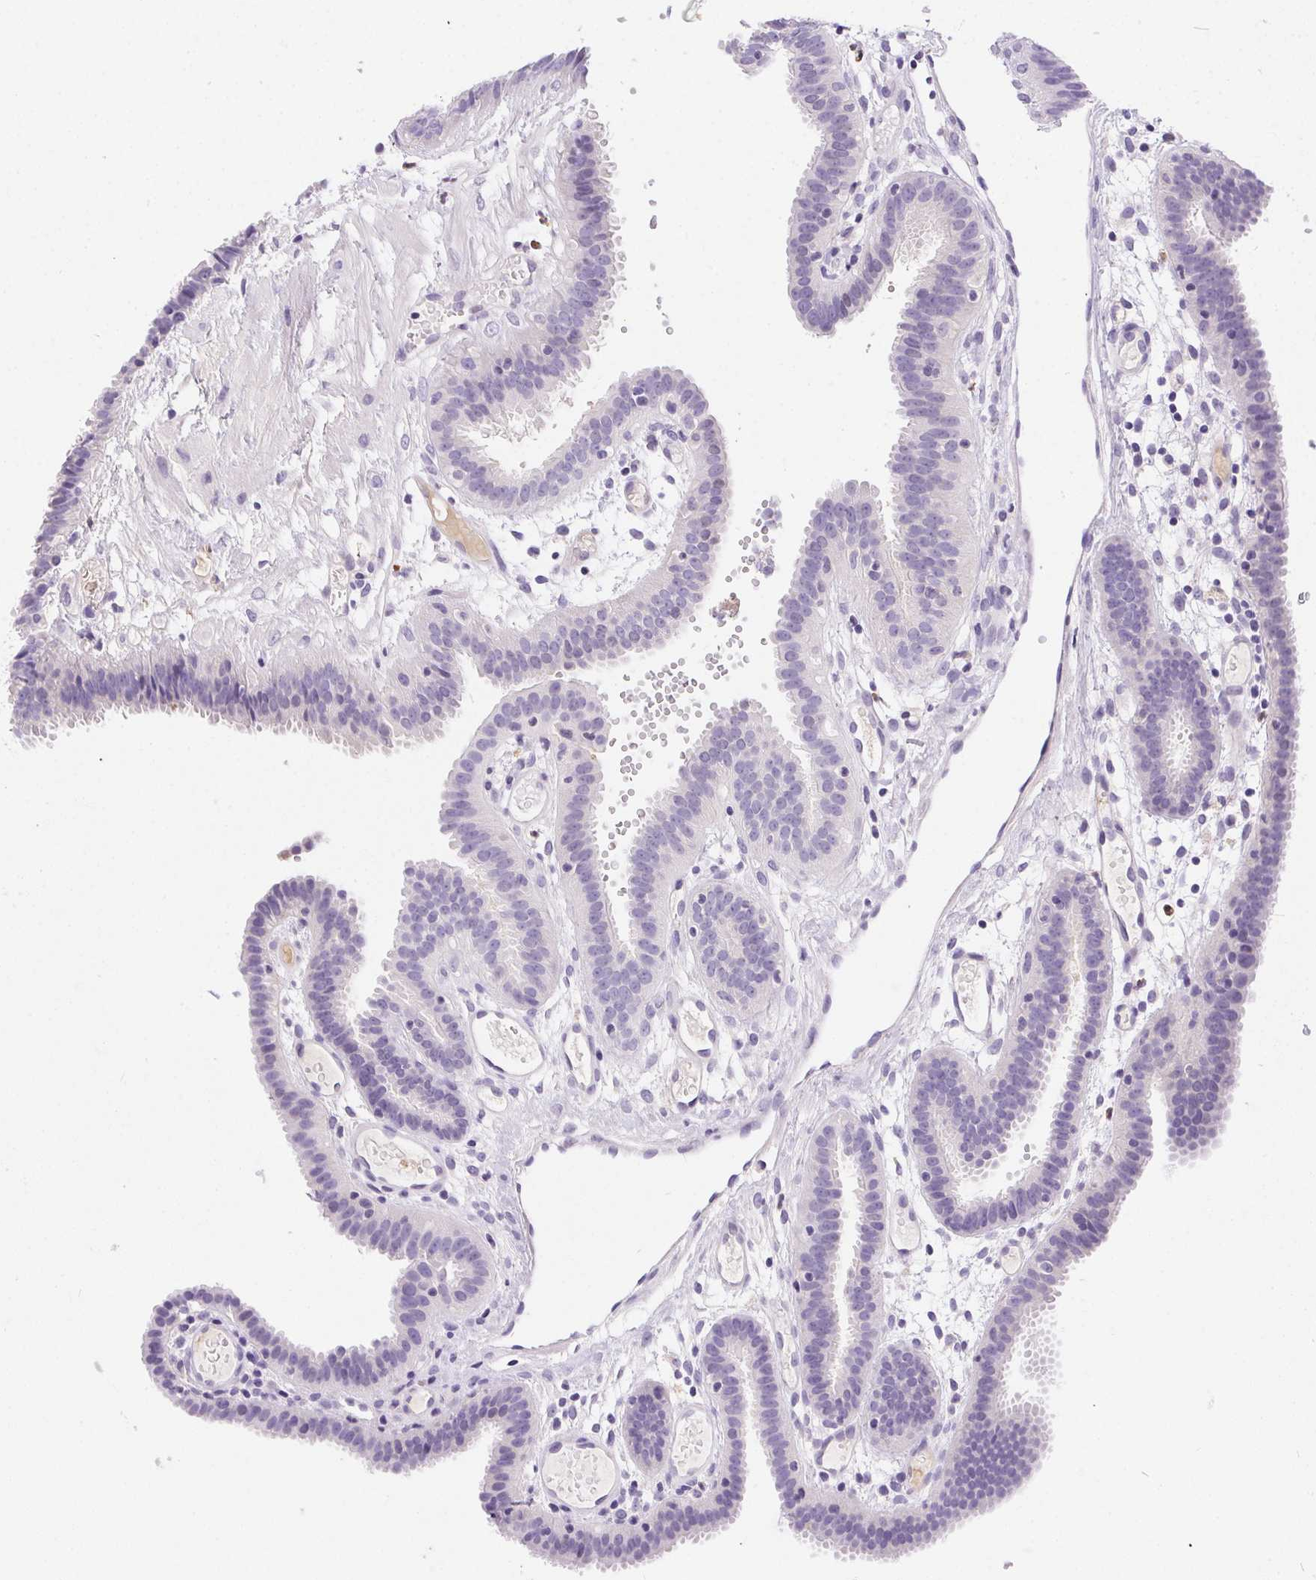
{"staining": {"intensity": "negative", "quantity": "none", "location": "none"}, "tissue": "fallopian tube", "cell_type": "Glandular cells", "image_type": "normal", "snomed": [{"axis": "morphology", "description": "Normal tissue, NOS"}, {"axis": "topography", "description": "Fallopian tube"}], "caption": "A histopathology image of fallopian tube stained for a protein exhibits no brown staining in glandular cells. The staining was performed using DAB to visualize the protein expression in brown, while the nuclei were stained in blue with hematoxylin (Magnification: 20x).", "gene": "SSTR4", "patient": {"sex": "female", "age": 37}}